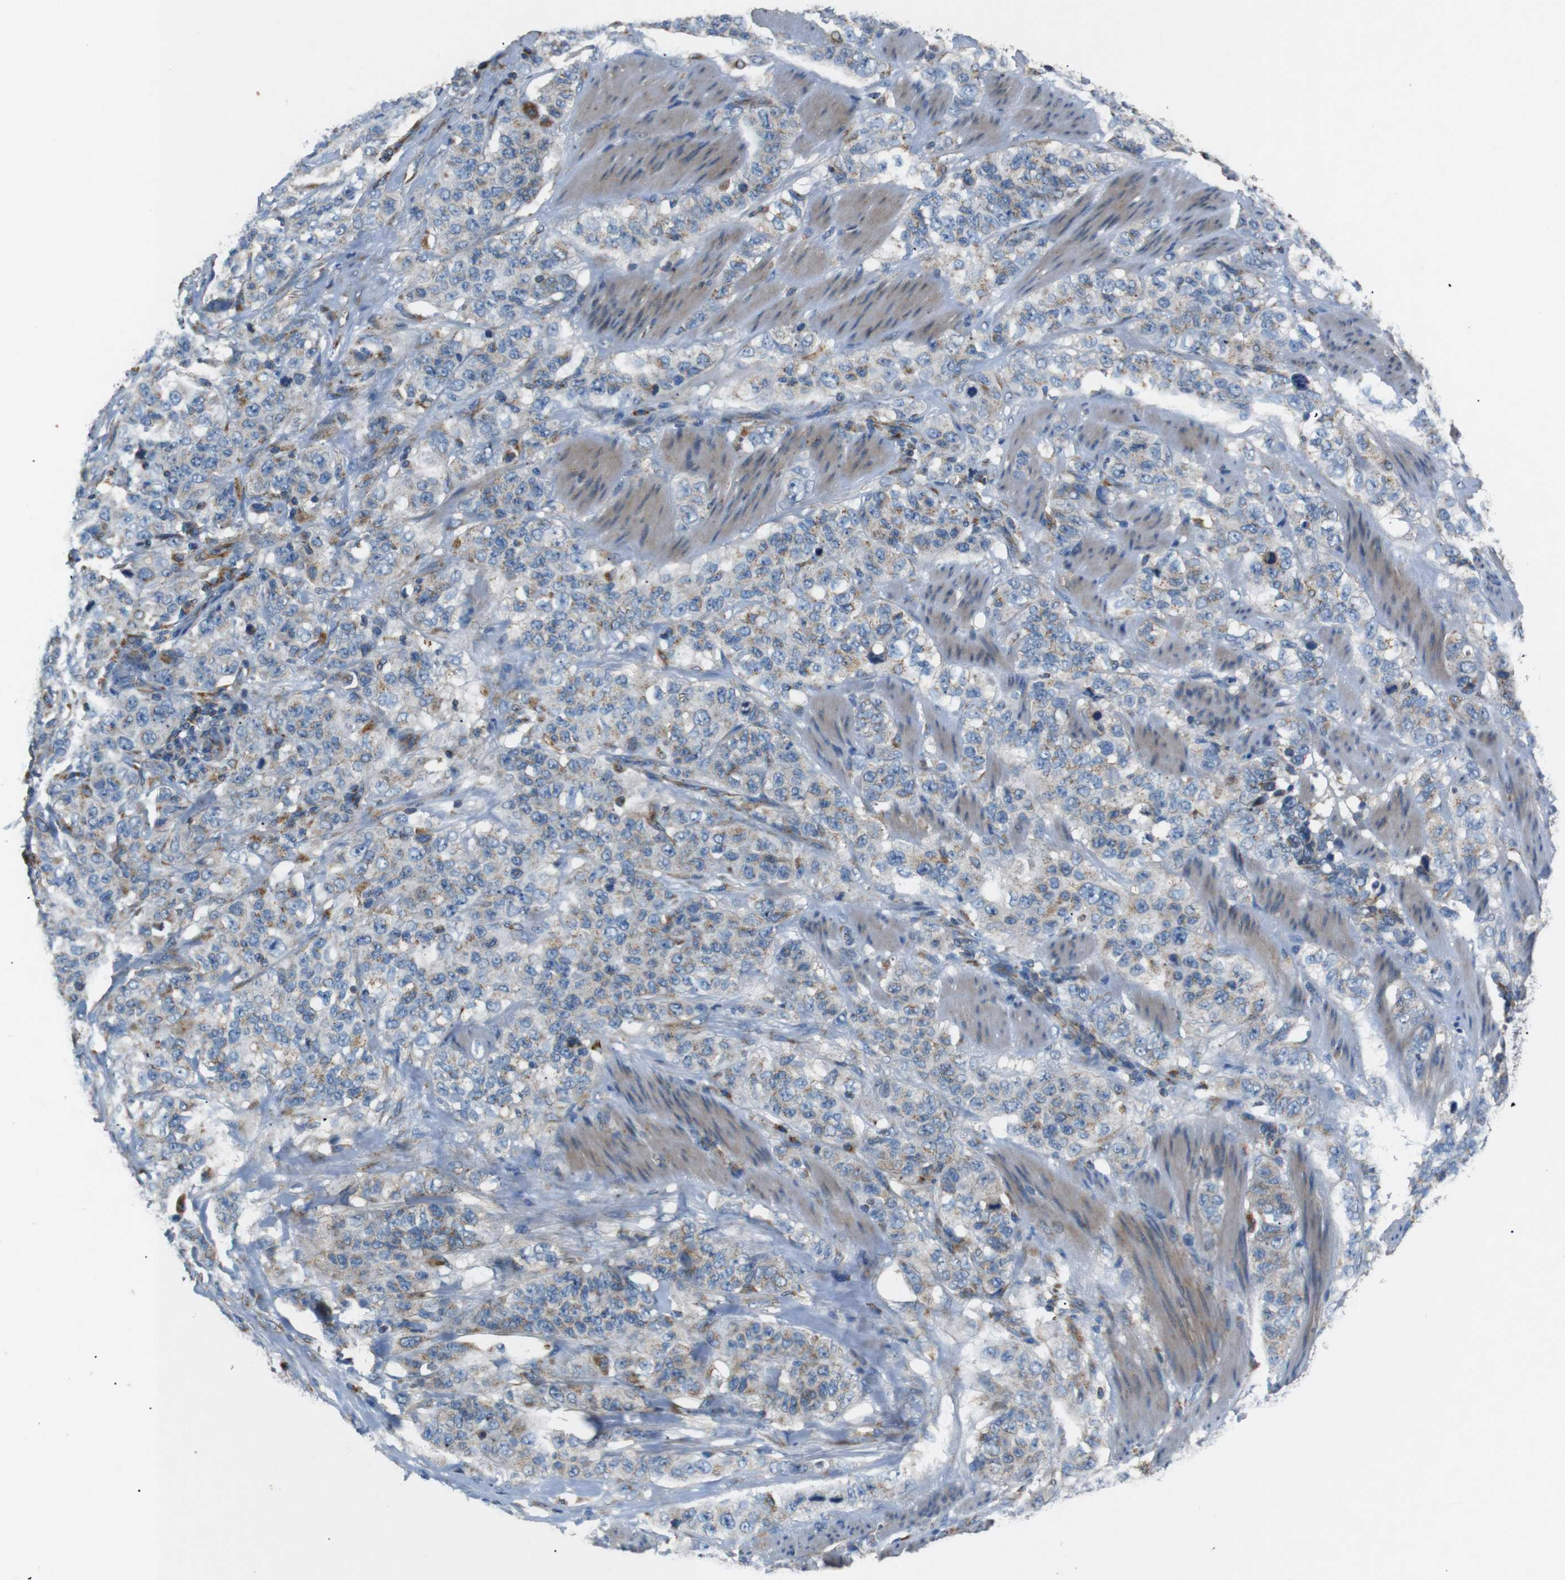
{"staining": {"intensity": "weak", "quantity": "25%-75%", "location": "cytoplasmic/membranous"}, "tissue": "stomach cancer", "cell_type": "Tumor cells", "image_type": "cancer", "snomed": [{"axis": "morphology", "description": "Adenocarcinoma, NOS"}, {"axis": "topography", "description": "Stomach"}], "caption": "This is a histology image of immunohistochemistry staining of adenocarcinoma (stomach), which shows weak expression in the cytoplasmic/membranous of tumor cells.", "gene": "NETO2", "patient": {"sex": "male", "age": 48}}